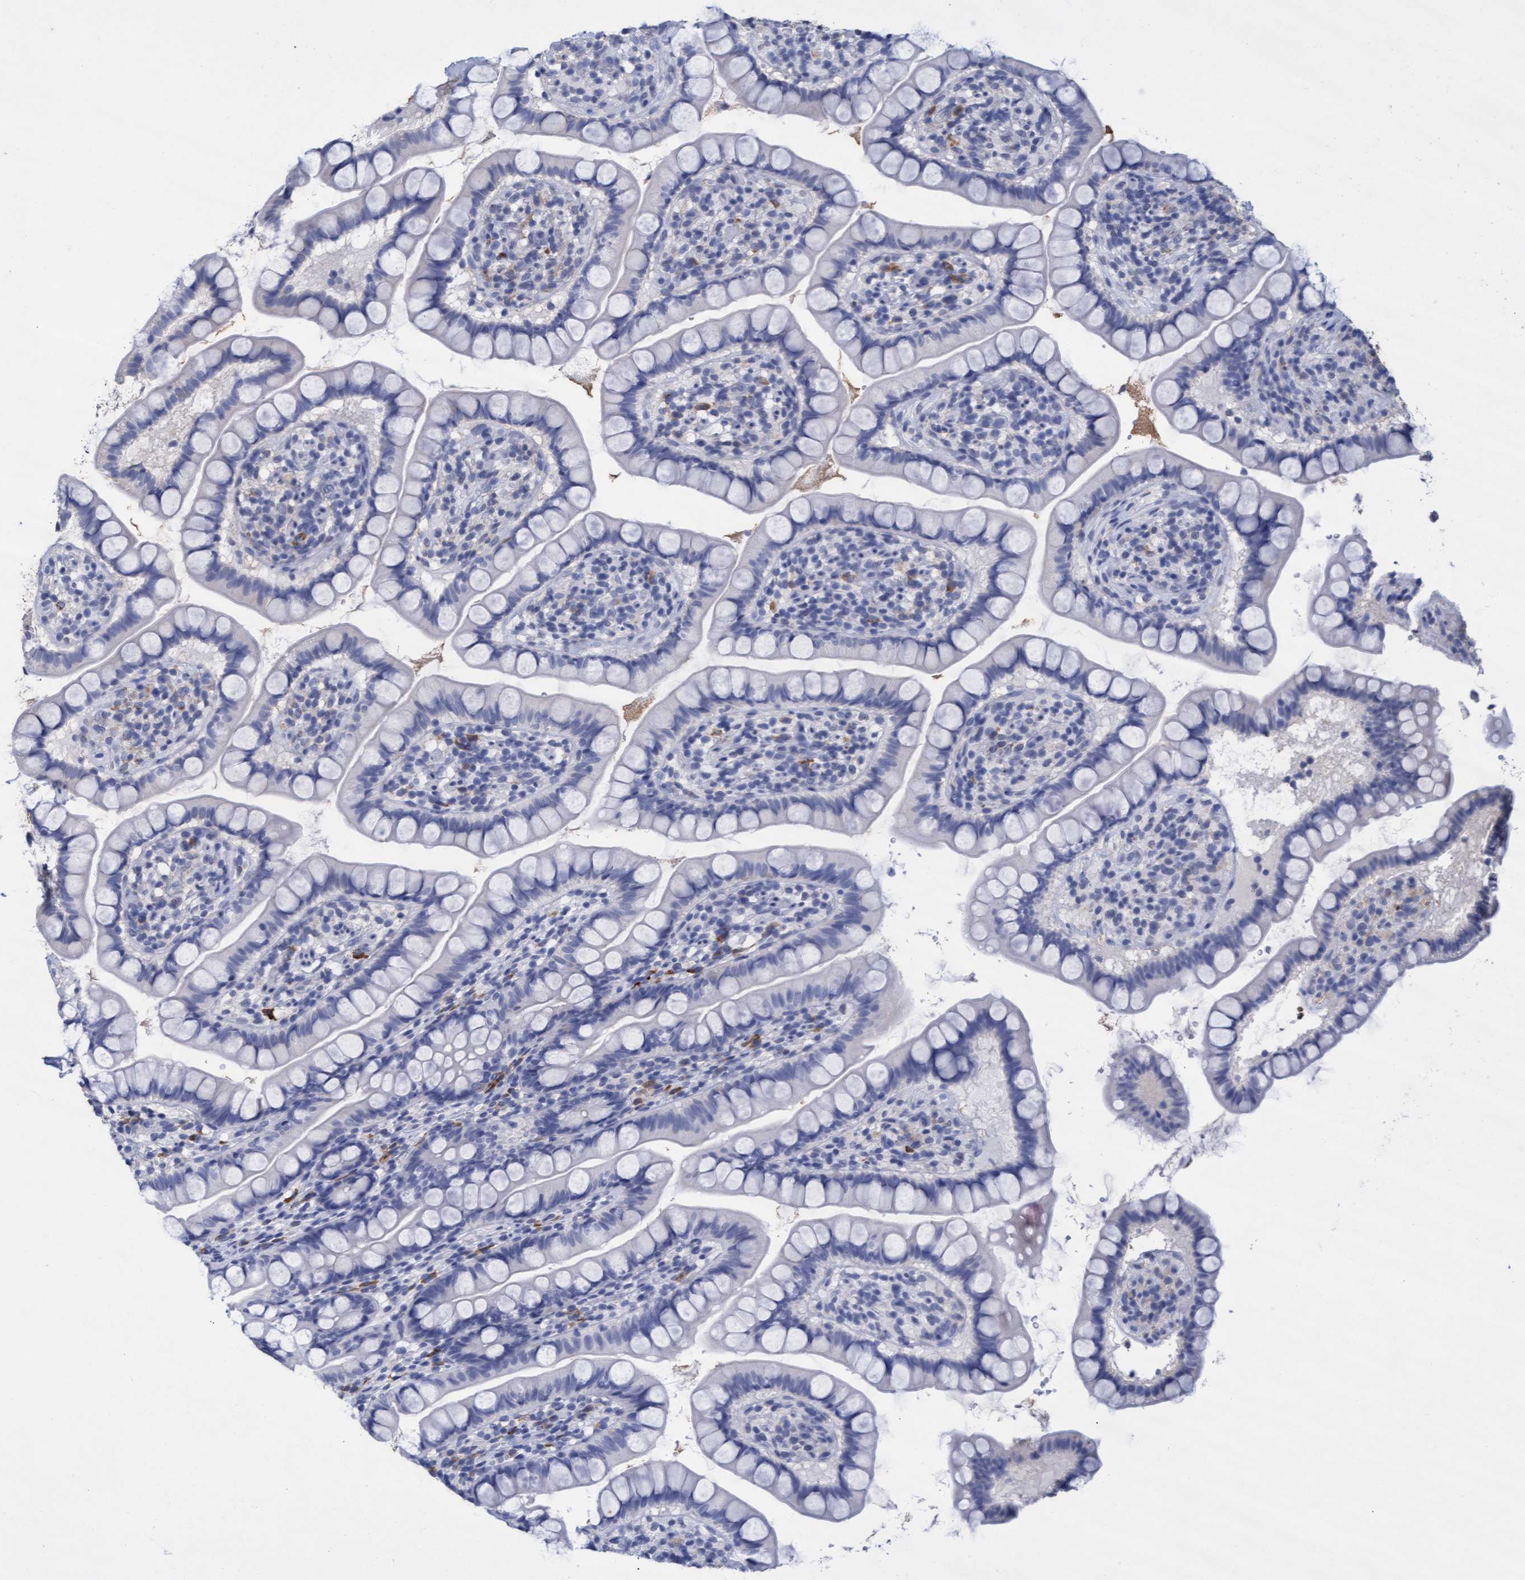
{"staining": {"intensity": "negative", "quantity": "none", "location": "none"}, "tissue": "small intestine", "cell_type": "Glandular cells", "image_type": "normal", "snomed": [{"axis": "morphology", "description": "Normal tissue, NOS"}, {"axis": "topography", "description": "Small intestine"}], "caption": "Human small intestine stained for a protein using immunohistochemistry shows no expression in glandular cells.", "gene": "GPR39", "patient": {"sex": "female", "age": 84}}